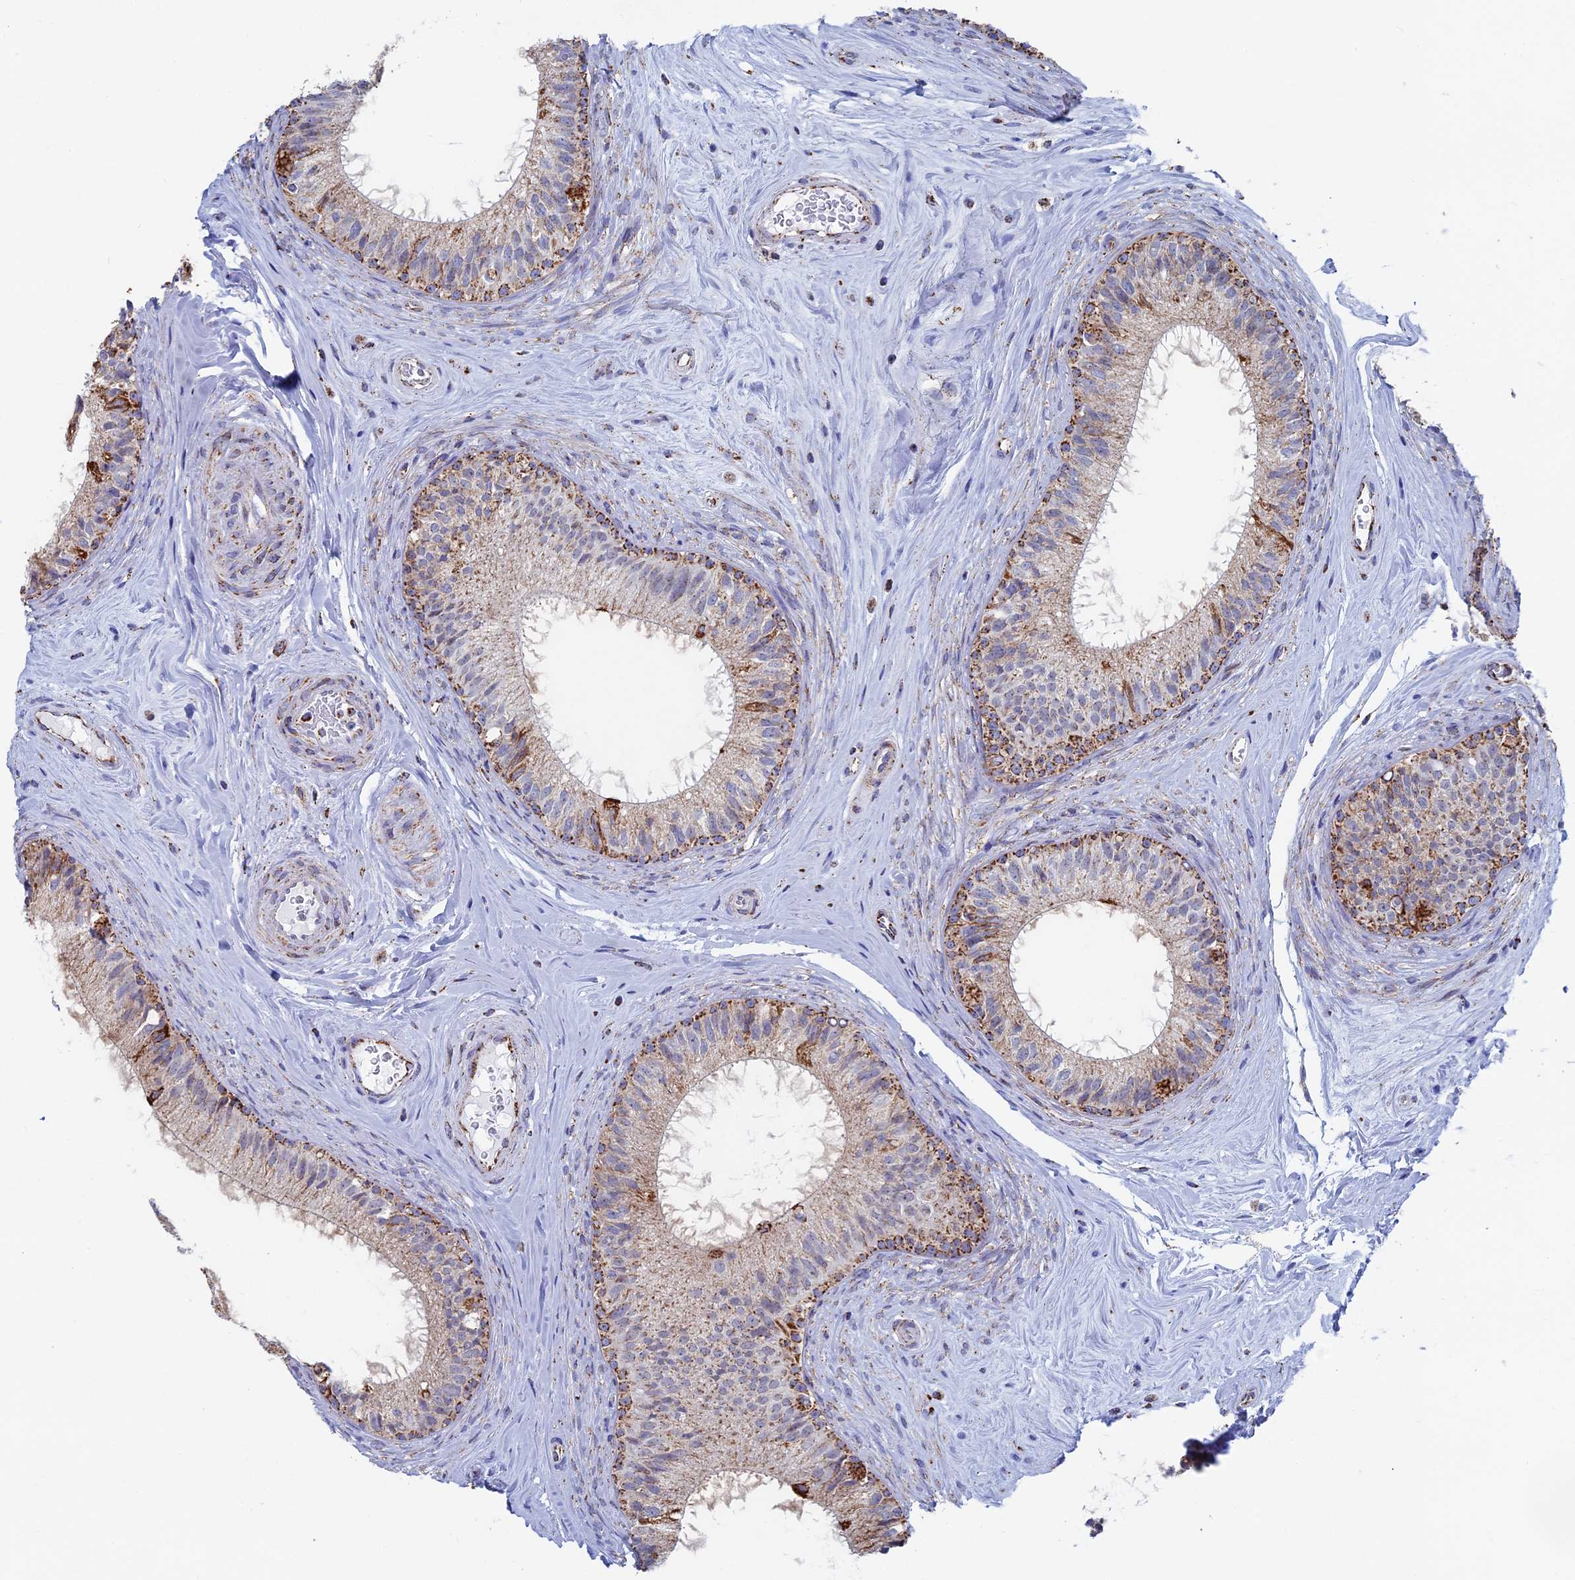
{"staining": {"intensity": "strong", "quantity": "25%-75%", "location": "cytoplasmic/membranous"}, "tissue": "epididymis", "cell_type": "Glandular cells", "image_type": "normal", "snomed": [{"axis": "morphology", "description": "Normal tissue, NOS"}, {"axis": "topography", "description": "Epididymis"}], "caption": "Strong cytoplasmic/membranous protein staining is identified in about 25%-75% of glandular cells in epididymis.", "gene": "SEC24D", "patient": {"sex": "male", "age": 33}}